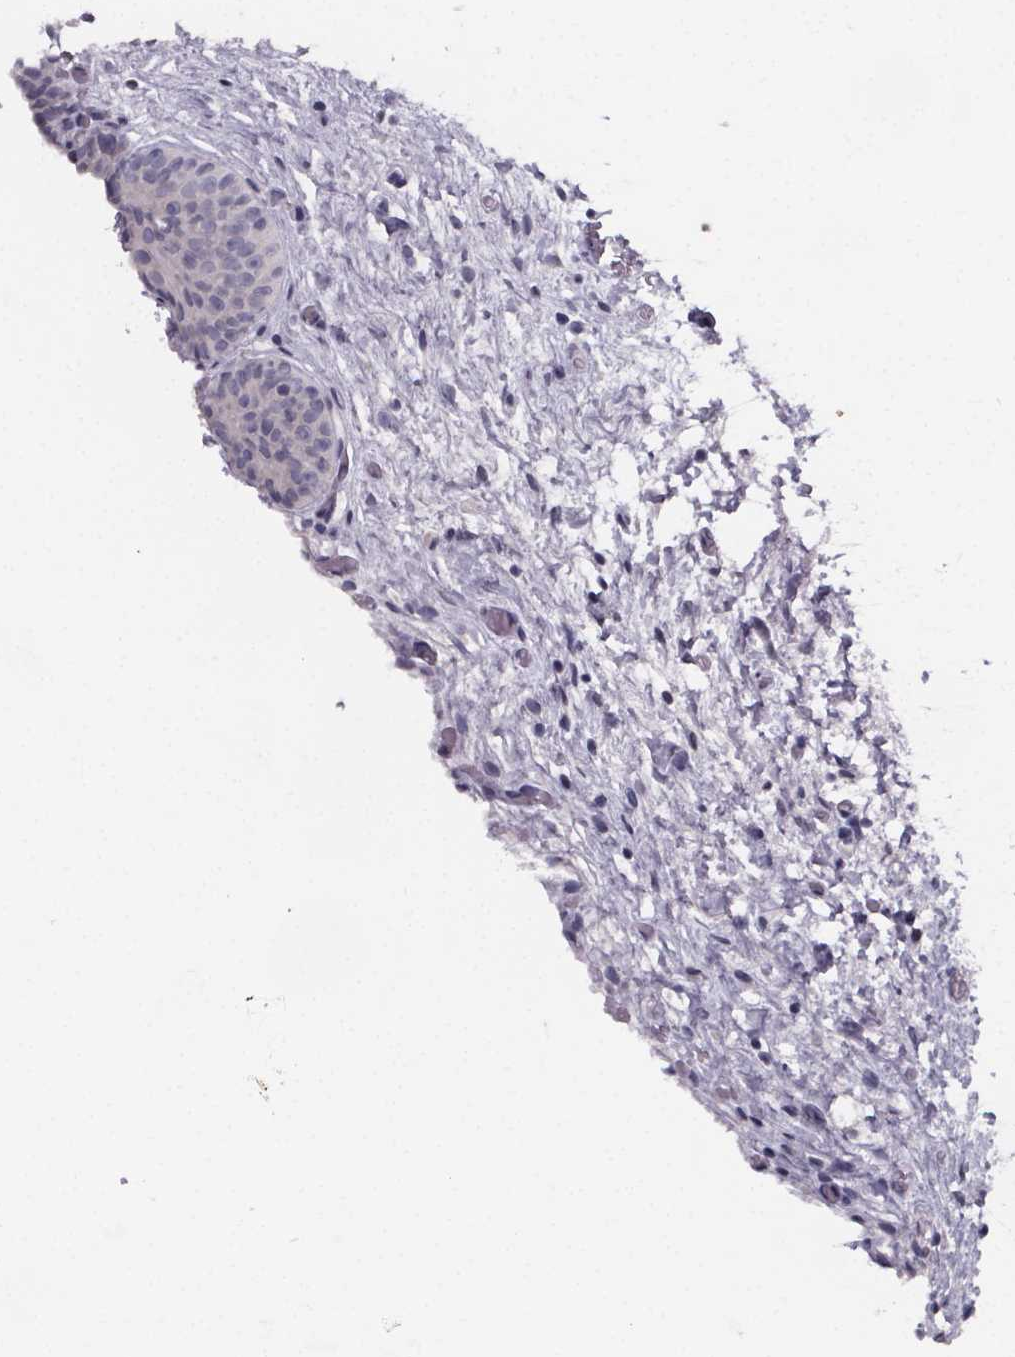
{"staining": {"intensity": "negative", "quantity": "none", "location": "none"}, "tissue": "urinary bladder", "cell_type": "Urothelial cells", "image_type": "normal", "snomed": [{"axis": "morphology", "description": "Normal tissue, NOS"}, {"axis": "topography", "description": "Urinary bladder"}], "caption": "Immunohistochemistry (IHC) histopathology image of normal urinary bladder stained for a protein (brown), which shows no expression in urothelial cells.", "gene": "PAH", "patient": {"sex": "male", "age": 69}}